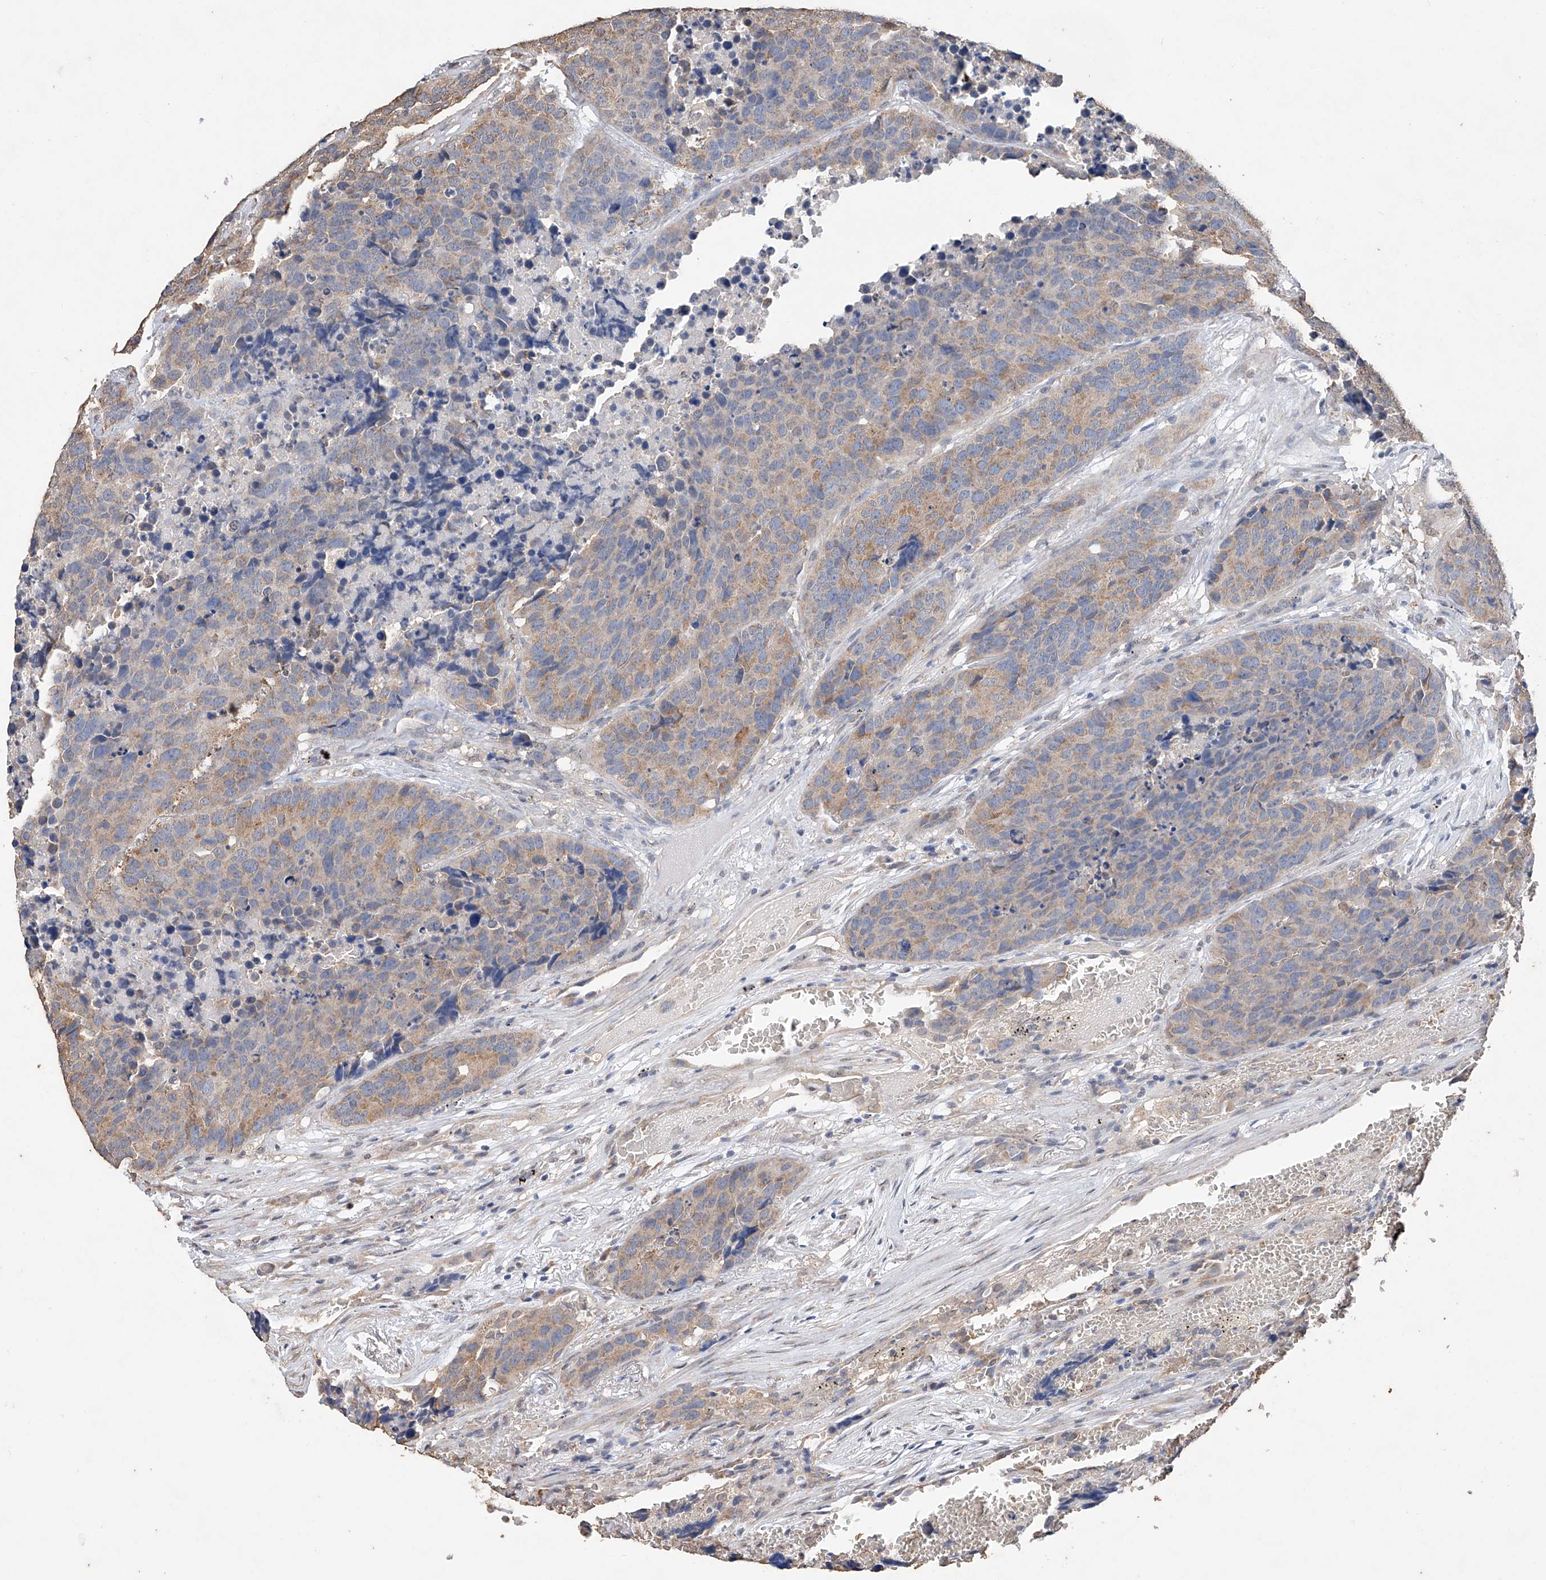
{"staining": {"intensity": "weak", "quantity": ">75%", "location": "cytoplasmic/membranous"}, "tissue": "carcinoid", "cell_type": "Tumor cells", "image_type": "cancer", "snomed": [{"axis": "morphology", "description": "Carcinoid, malignant, NOS"}, {"axis": "topography", "description": "Lung"}], "caption": "IHC (DAB) staining of carcinoid (malignant) exhibits weak cytoplasmic/membranous protein positivity in approximately >75% of tumor cells.", "gene": "CERS4", "patient": {"sex": "male", "age": 60}}